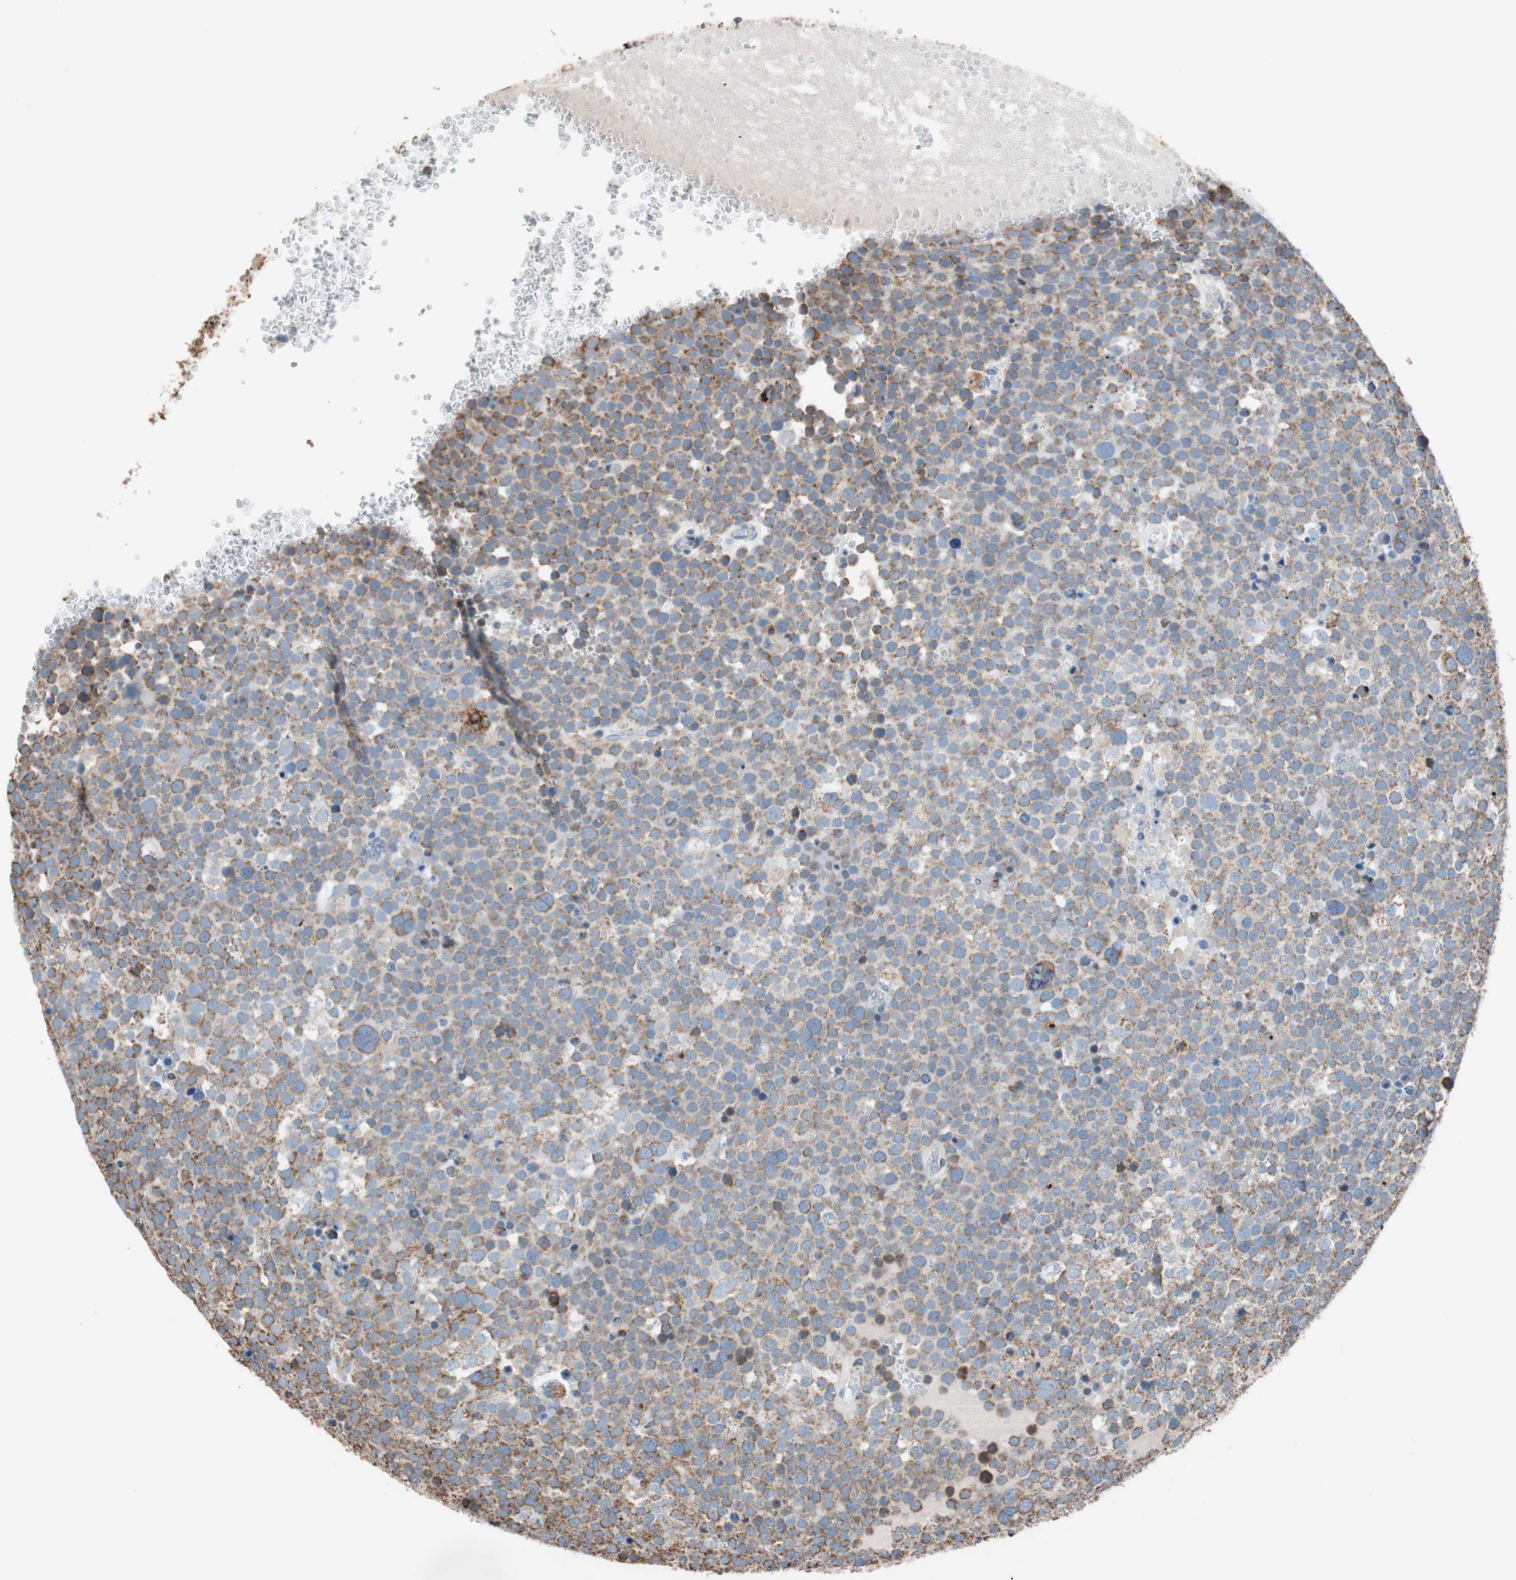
{"staining": {"intensity": "moderate", "quantity": ">75%", "location": "cytoplasmic/membranous"}, "tissue": "testis cancer", "cell_type": "Tumor cells", "image_type": "cancer", "snomed": [{"axis": "morphology", "description": "Seminoma, NOS"}, {"axis": "topography", "description": "Testis"}], "caption": "Immunohistochemical staining of seminoma (testis) demonstrates moderate cytoplasmic/membranous protein staining in about >75% of tumor cells.", "gene": "PCSK4", "patient": {"sex": "male", "age": 71}}